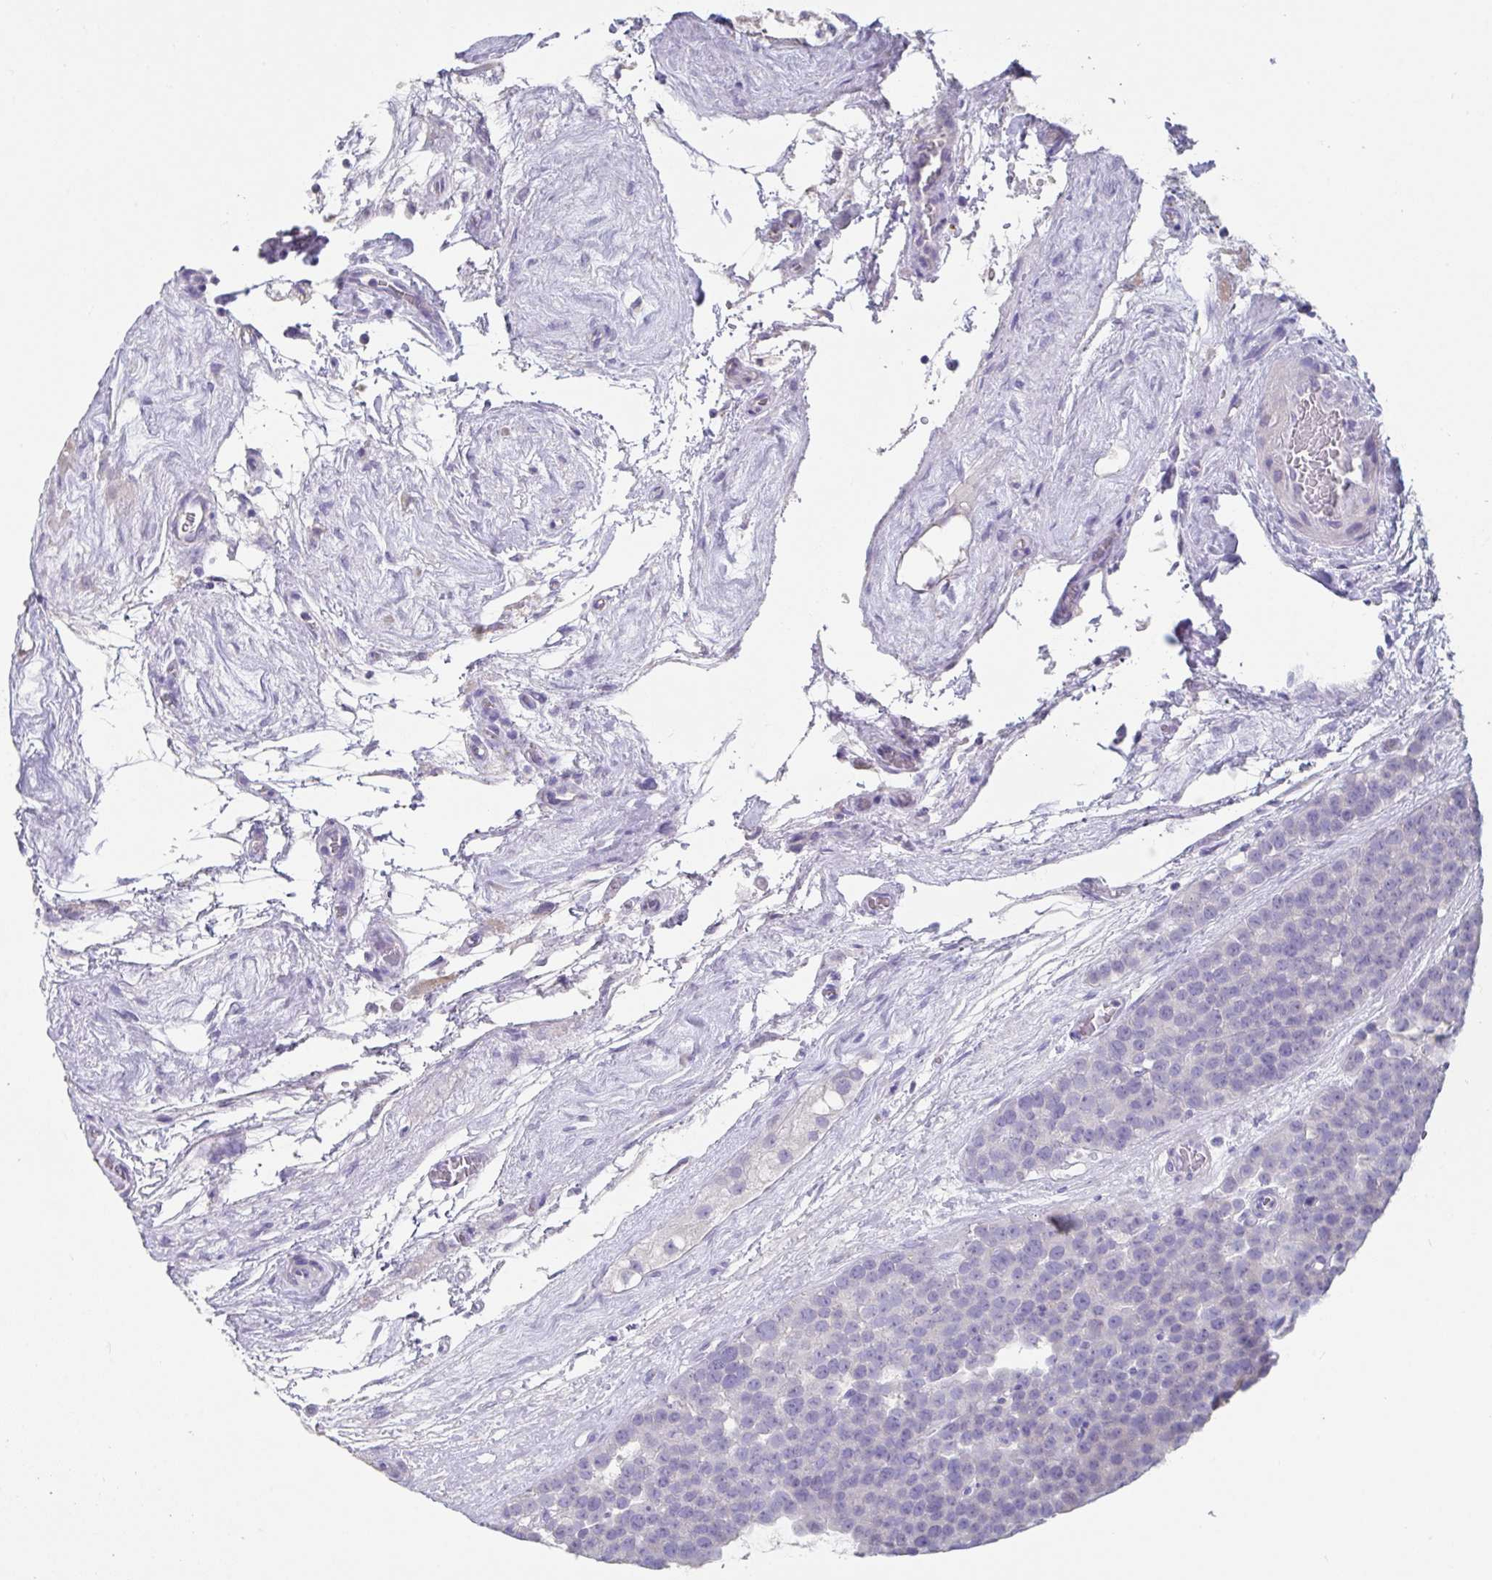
{"staining": {"intensity": "negative", "quantity": "none", "location": "none"}, "tissue": "testis cancer", "cell_type": "Tumor cells", "image_type": "cancer", "snomed": [{"axis": "morphology", "description": "Seminoma, NOS"}, {"axis": "topography", "description": "Testis"}], "caption": "A histopathology image of testis seminoma stained for a protein exhibits no brown staining in tumor cells. Brightfield microscopy of immunohistochemistry (IHC) stained with DAB (brown) and hematoxylin (blue), captured at high magnification.", "gene": "SLC44A4", "patient": {"sex": "male", "age": 71}}